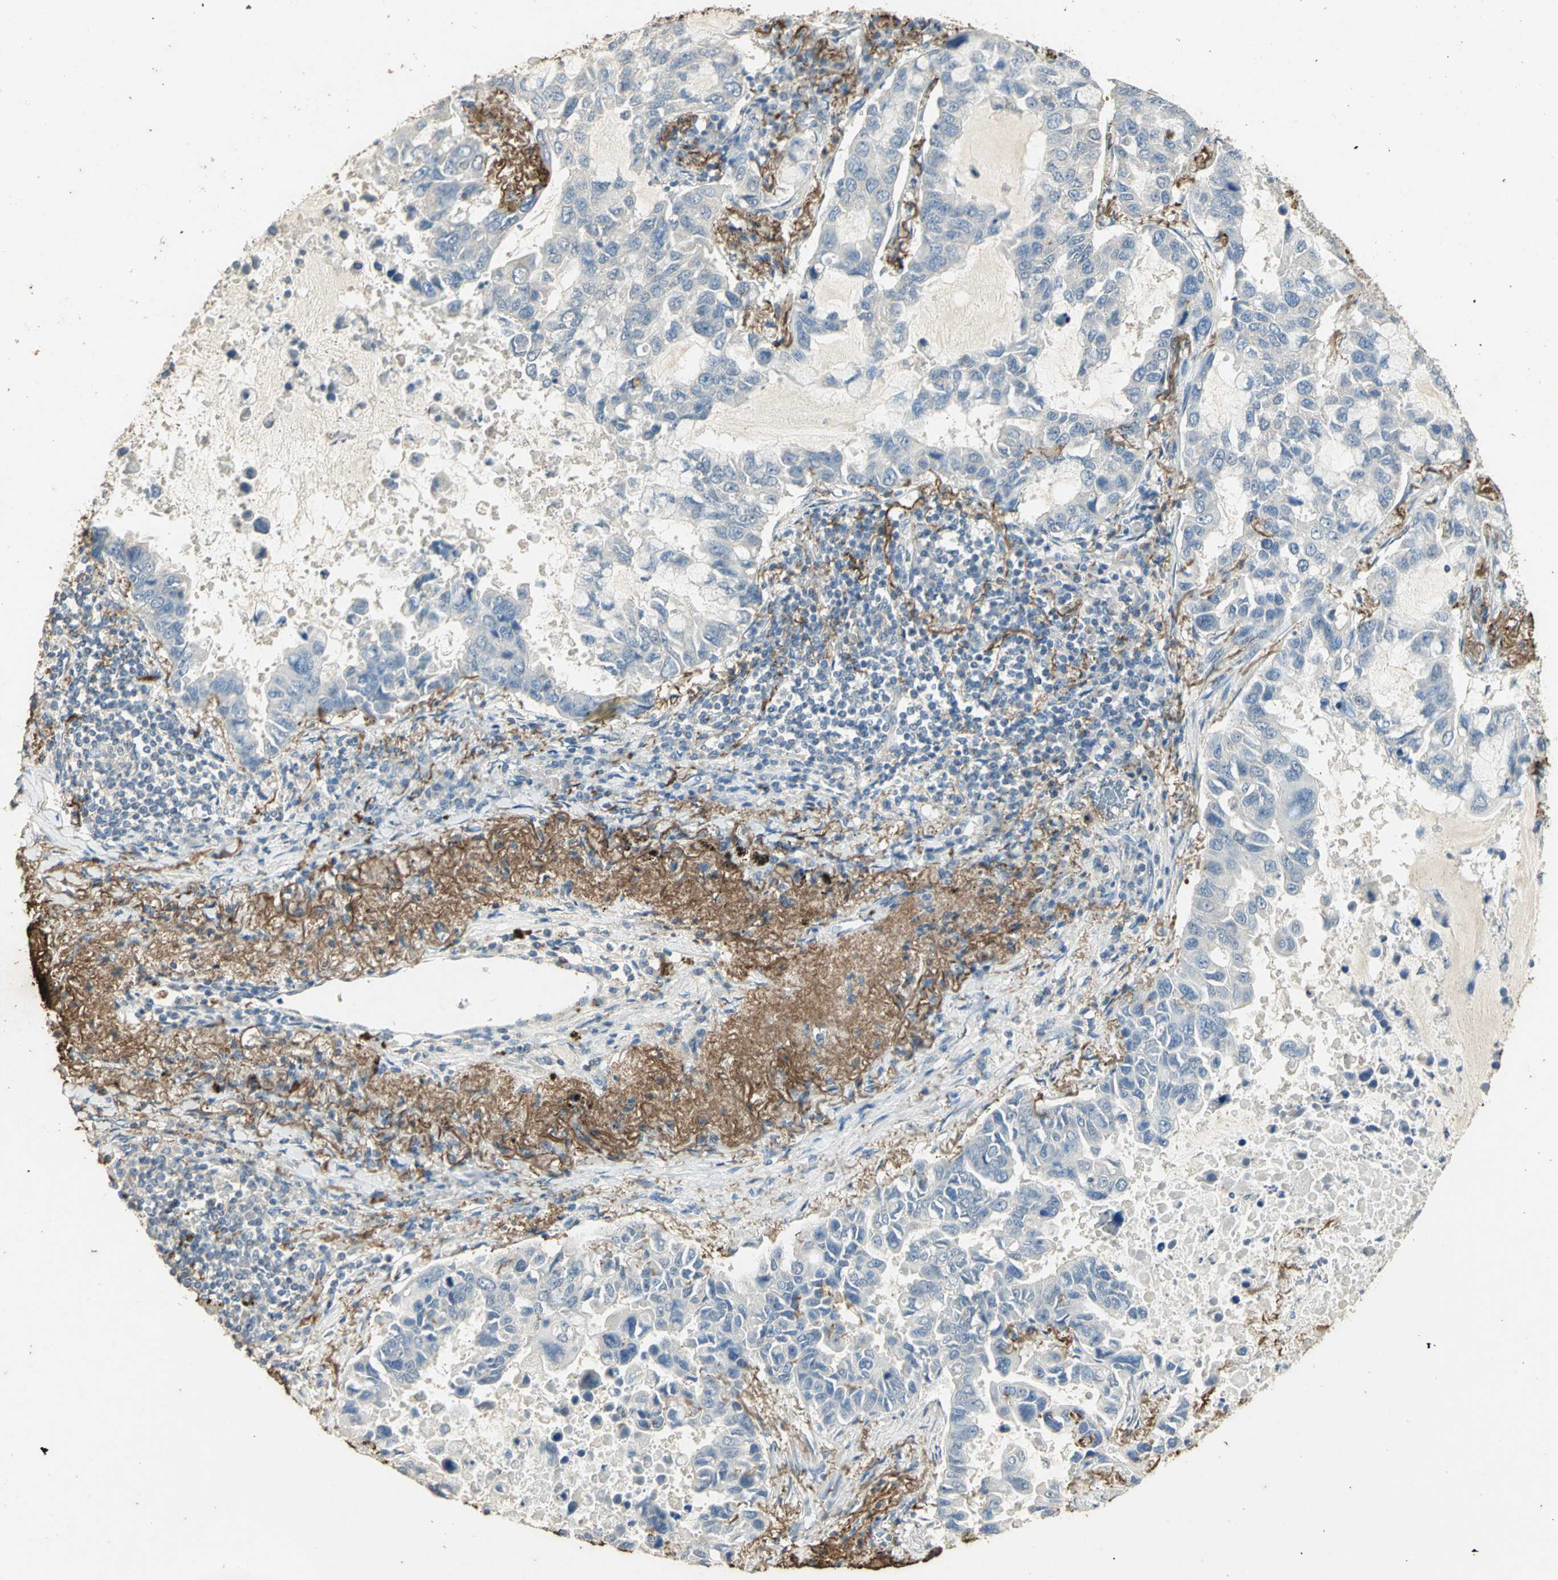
{"staining": {"intensity": "negative", "quantity": "none", "location": "none"}, "tissue": "lung cancer", "cell_type": "Tumor cells", "image_type": "cancer", "snomed": [{"axis": "morphology", "description": "Adenocarcinoma, NOS"}, {"axis": "topography", "description": "Lung"}], "caption": "A photomicrograph of human lung adenocarcinoma is negative for staining in tumor cells.", "gene": "ASB9", "patient": {"sex": "male", "age": 64}}